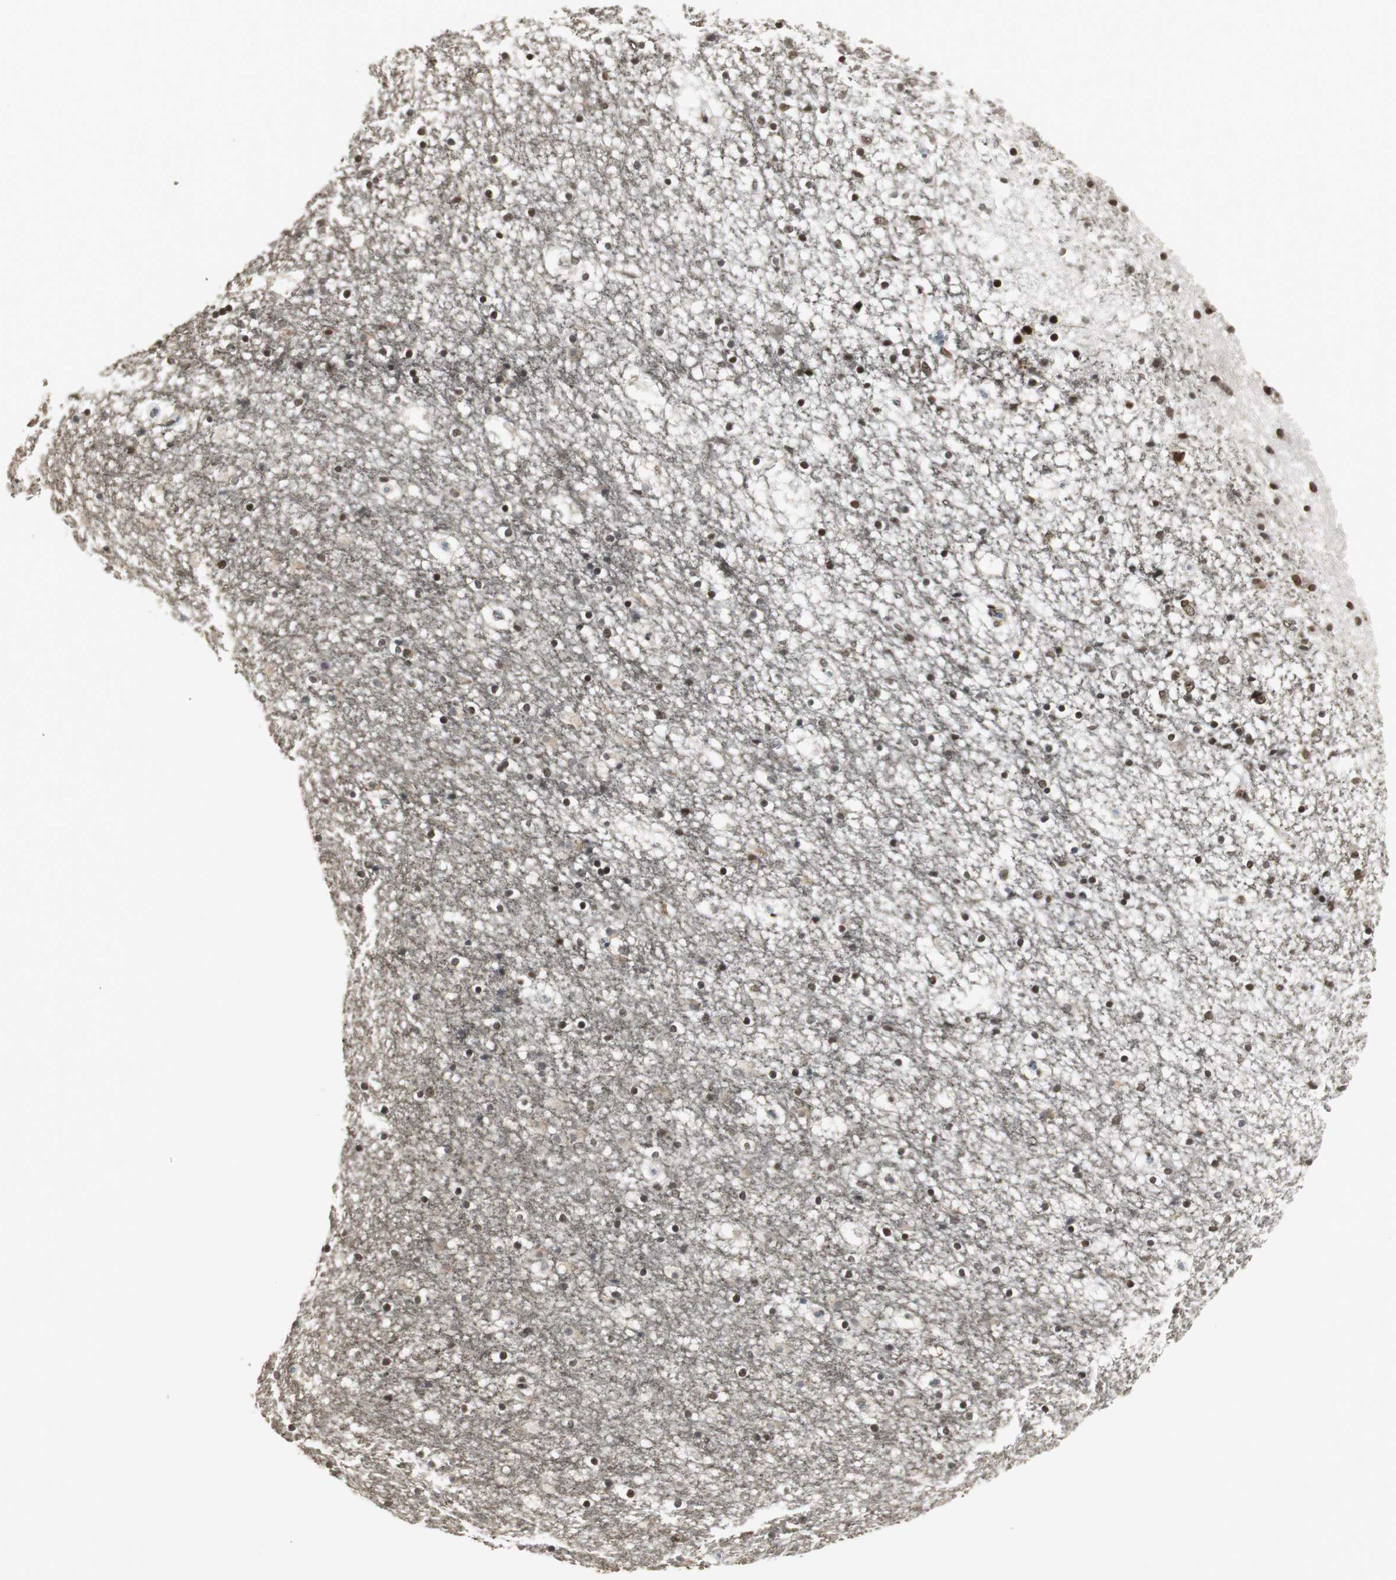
{"staining": {"intensity": "moderate", "quantity": ">75%", "location": "nuclear"}, "tissue": "caudate", "cell_type": "Glial cells", "image_type": "normal", "snomed": [{"axis": "morphology", "description": "Normal tissue, NOS"}, {"axis": "topography", "description": "Lateral ventricle wall"}], "caption": "Moderate nuclear protein positivity is seen in about >75% of glial cells in caudate.", "gene": "MPG", "patient": {"sex": "male", "age": 45}}